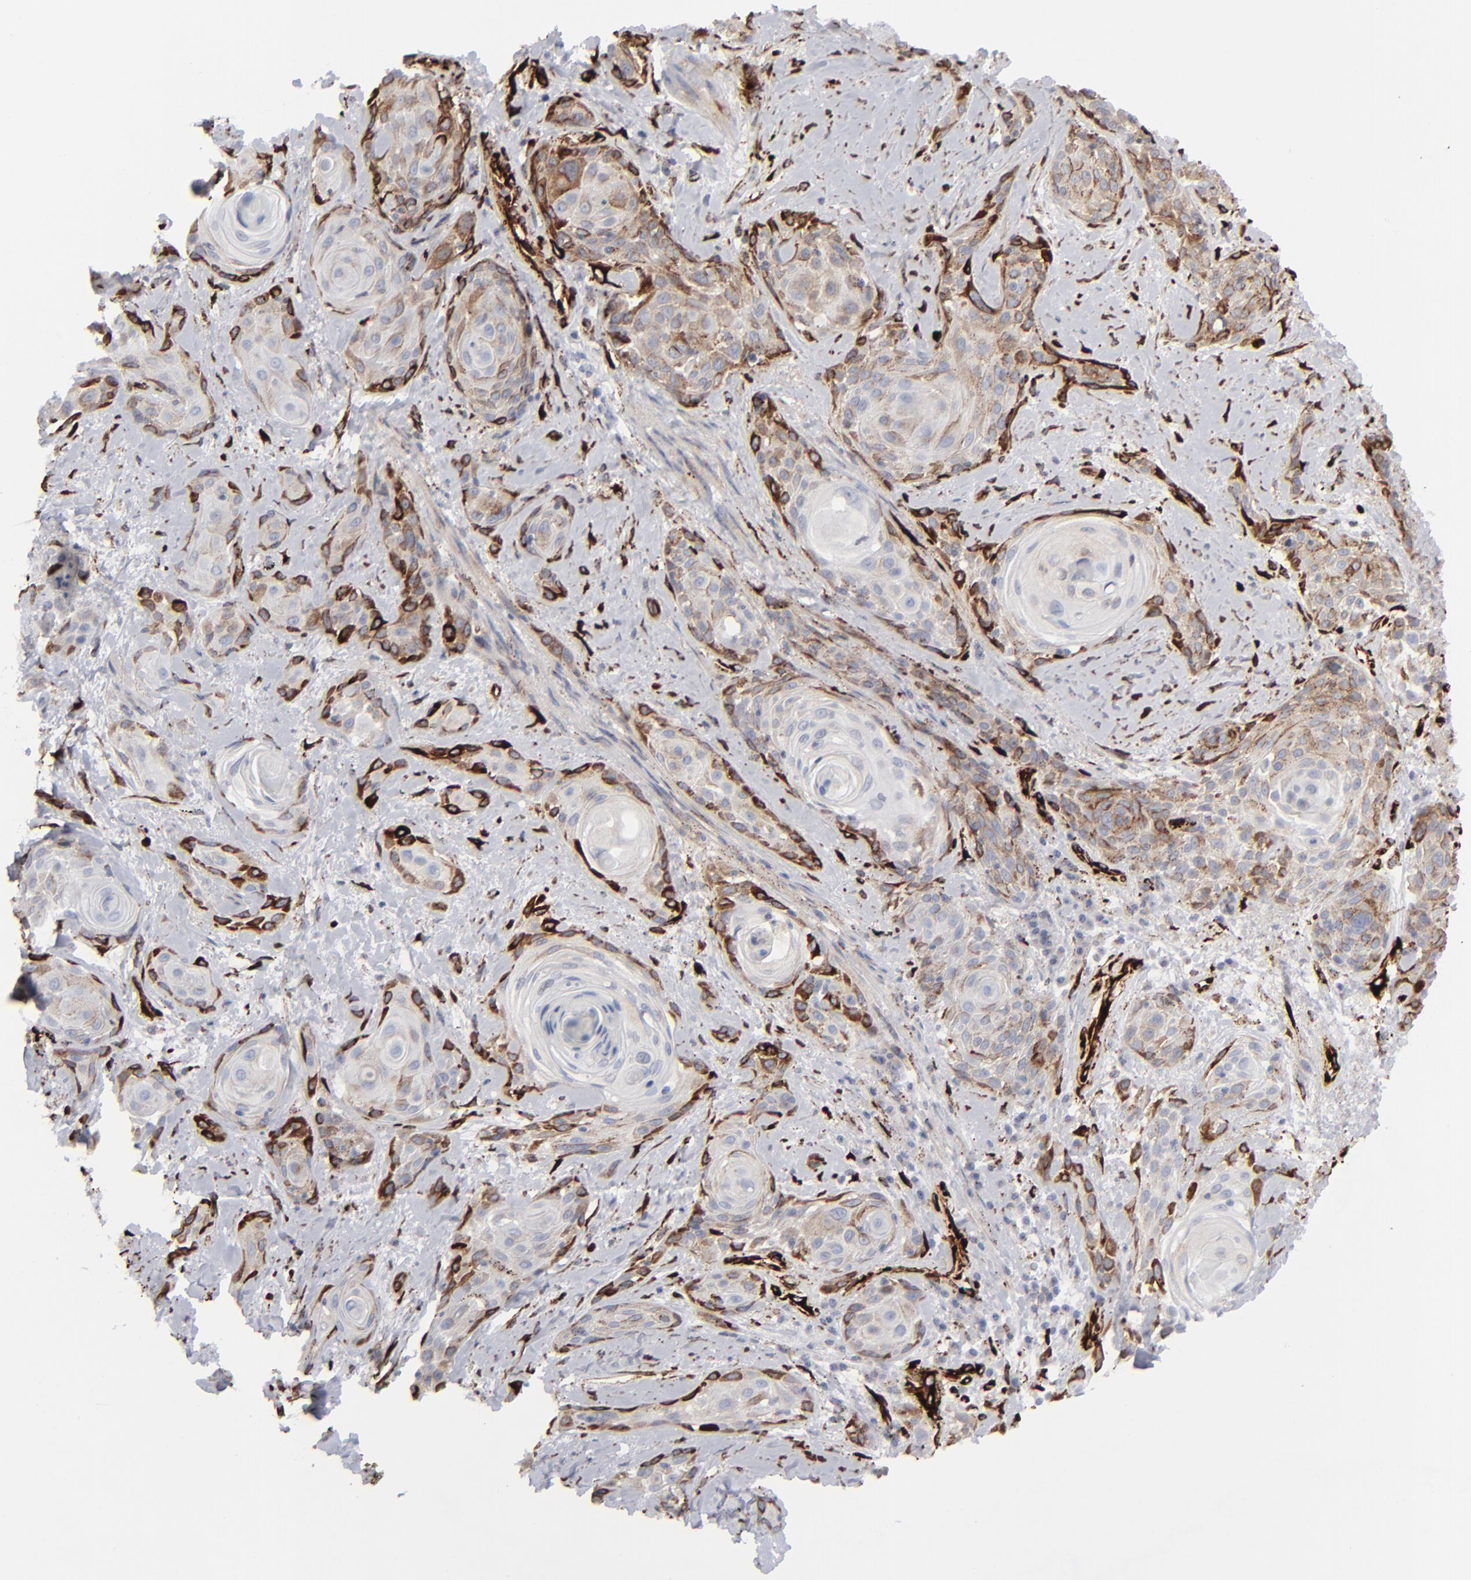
{"staining": {"intensity": "moderate", "quantity": "25%-75%", "location": "nuclear"}, "tissue": "skin cancer", "cell_type": "Tumor cells", "image_type": "cancer", "snomed": [{"axis": "morphology", "description": "Squamous cell carcinoma, NOS"}, {"axis": "topography", "description": "Skin"}, {"axis": "topography", "description": "Anal"}], "caption": "IHC of skin squamous cell carcinoma shows medium levels of moderate nuclear expression in about 25%-75% of tumor cells. (DAB (3,3'-diaminobenzidine) IHC, brown staining for protein, blue staining for nuclei).", "gene": "SPARC", "patient": {"sex": "male", "age": 64}}